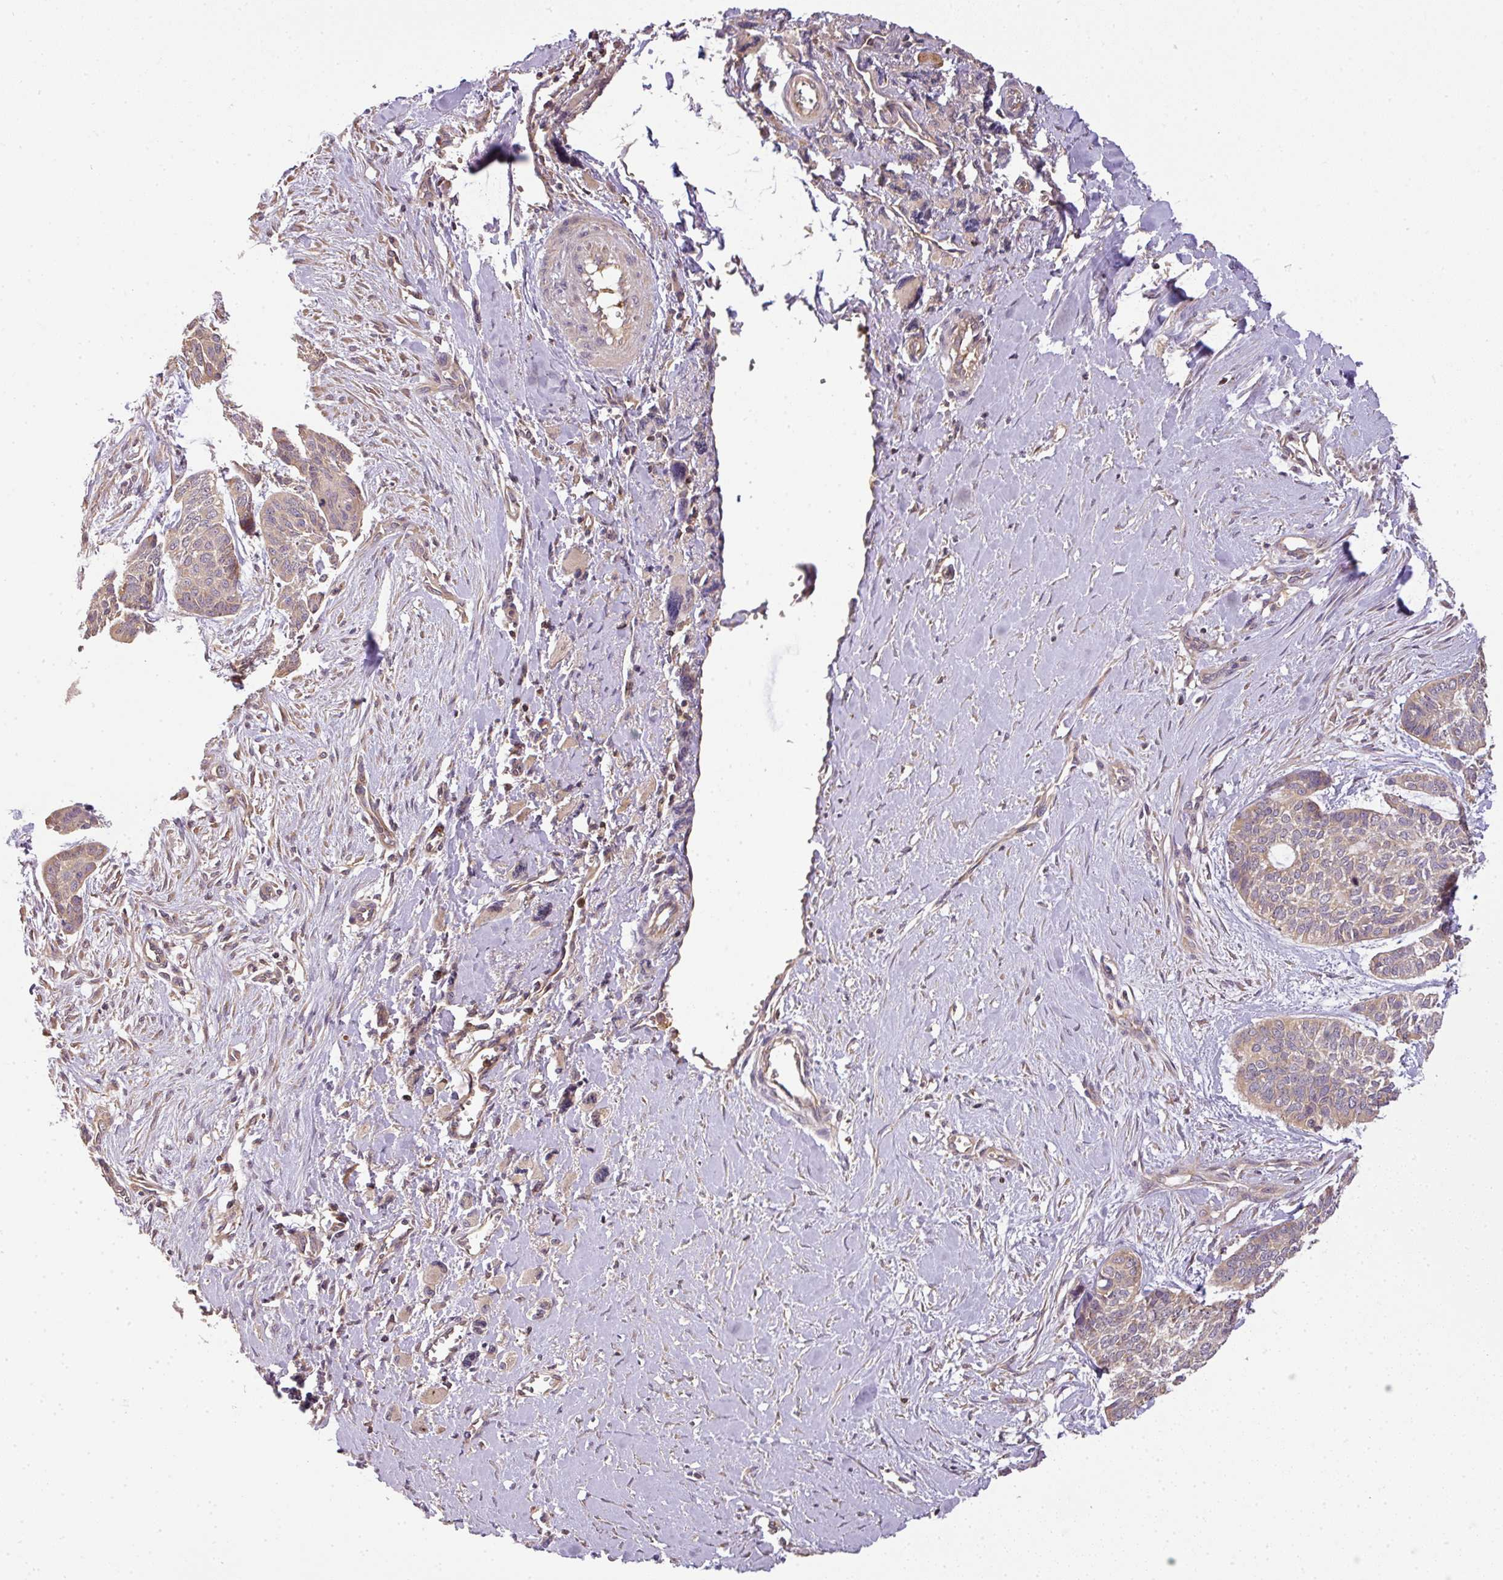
{"staining": {"intensity": "moderate", "quantity": ">75%", "location": "cytoplasmic/membranous"}, "tissue": "skin cancer", "cell_type": "Tumor cells", "image_type": "cancer", "snomed": [{"axis": "morphology", "description": "Basal cell carcinoma"}, {"axis": "topography", "description": "Skin"}], "caption": "The photomicrograph demonstrates immunohistochemical staining of basal cell carcinoma (skin). There is moderate cytoplasmic/membranous staining is seen in about >75% of tumor cells.", "gene": "TCL1B", "patient": {"sex": "female", "age": 64}}